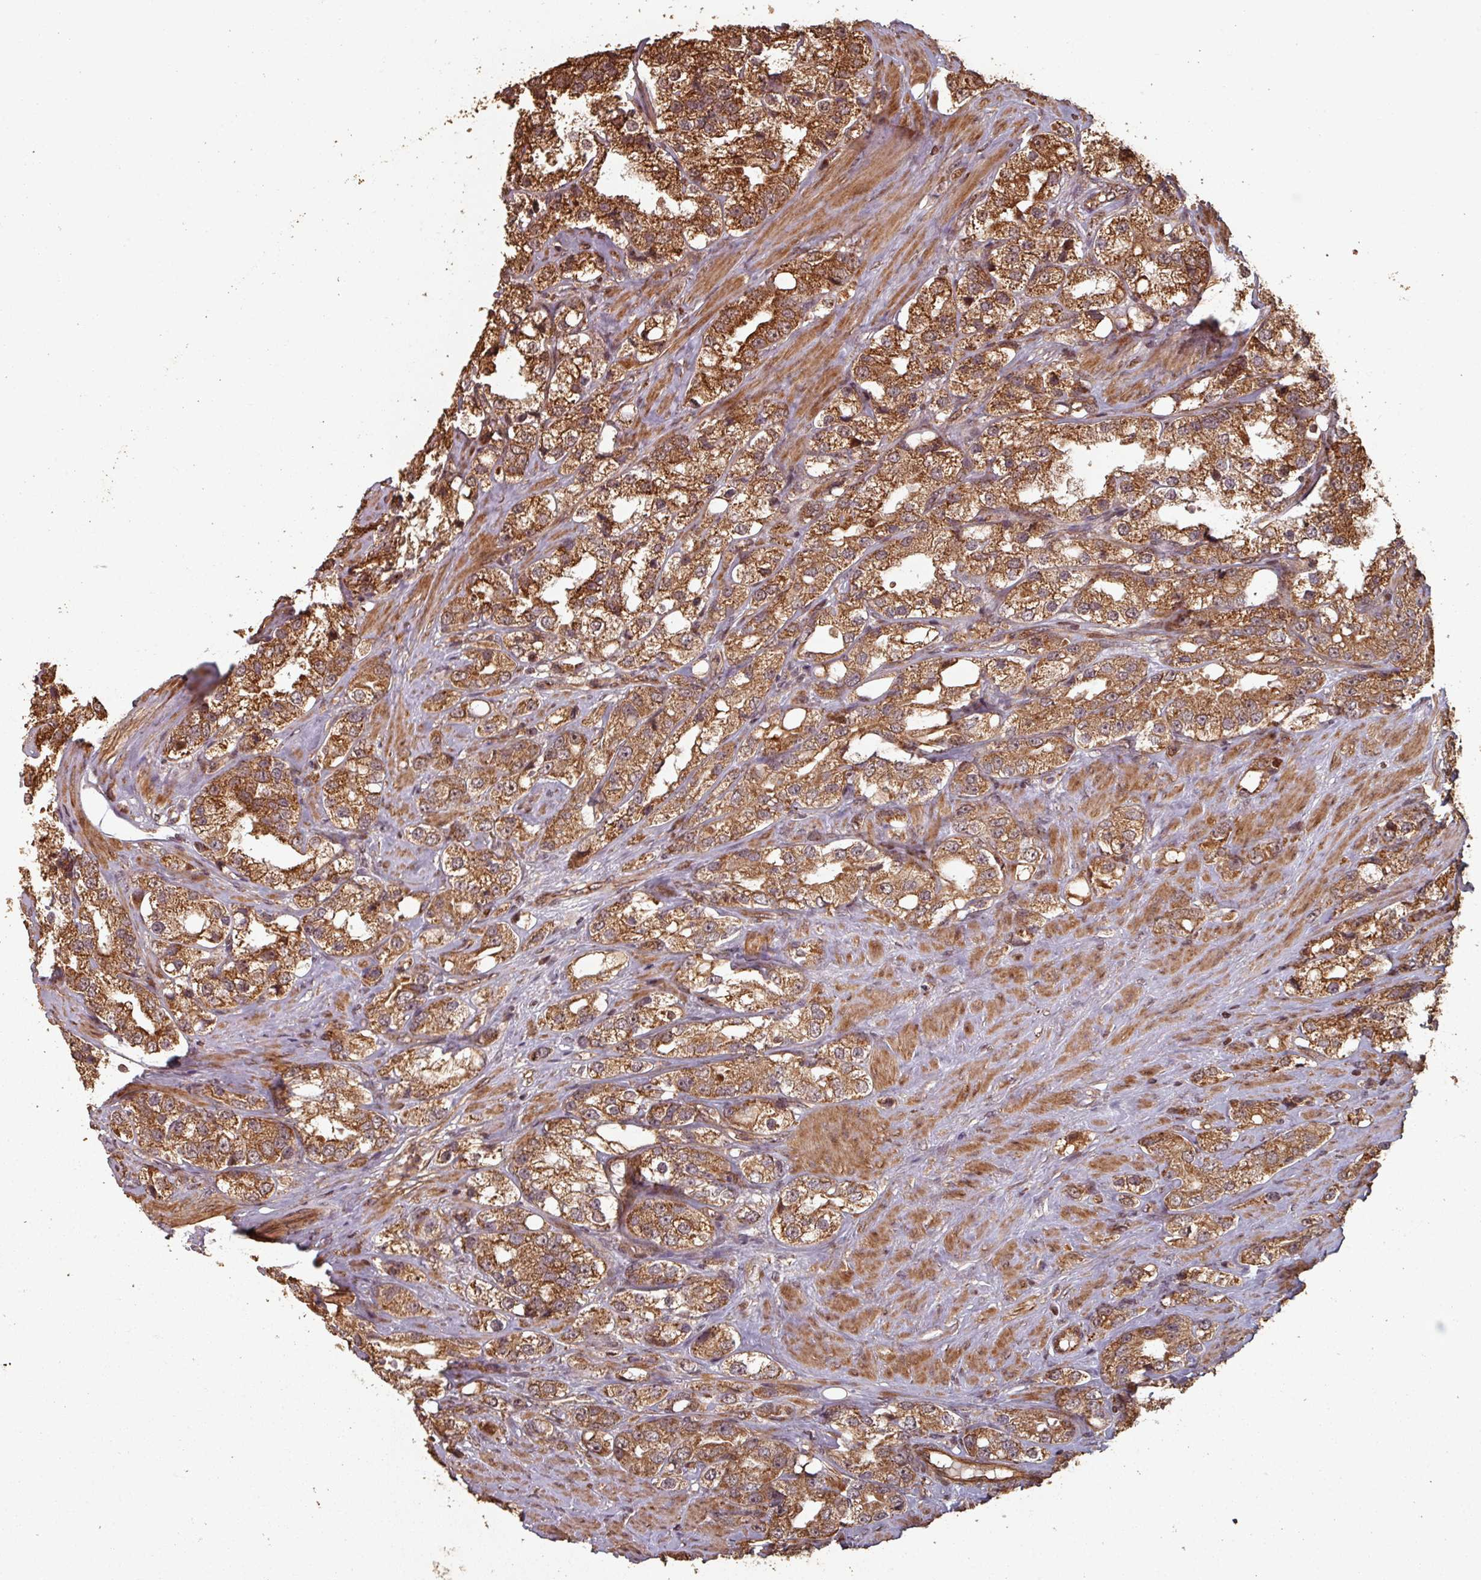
{"staining": {"intensity": "strong", "quantity": ">75%", "location": "cytoplasmic/membranous"}, "tissue": "prostate cancer", "cell_type": "Tumor cells", "image_type": "cancer", "snomed": [{"axis": "morphology", "description": "Adenocarcinoma, NOS"}, {"axis": "topography", "description": "Prostate"}], "caption": "Prostate cancer tissue demonstrates strong cytoplasmic/membranous positivity in about >75% of tumor cells (Brightfield microscopy of DAB IHC at high magnification).", "gene": "EID1", "patient": {"sex": "male", "age": 79}}